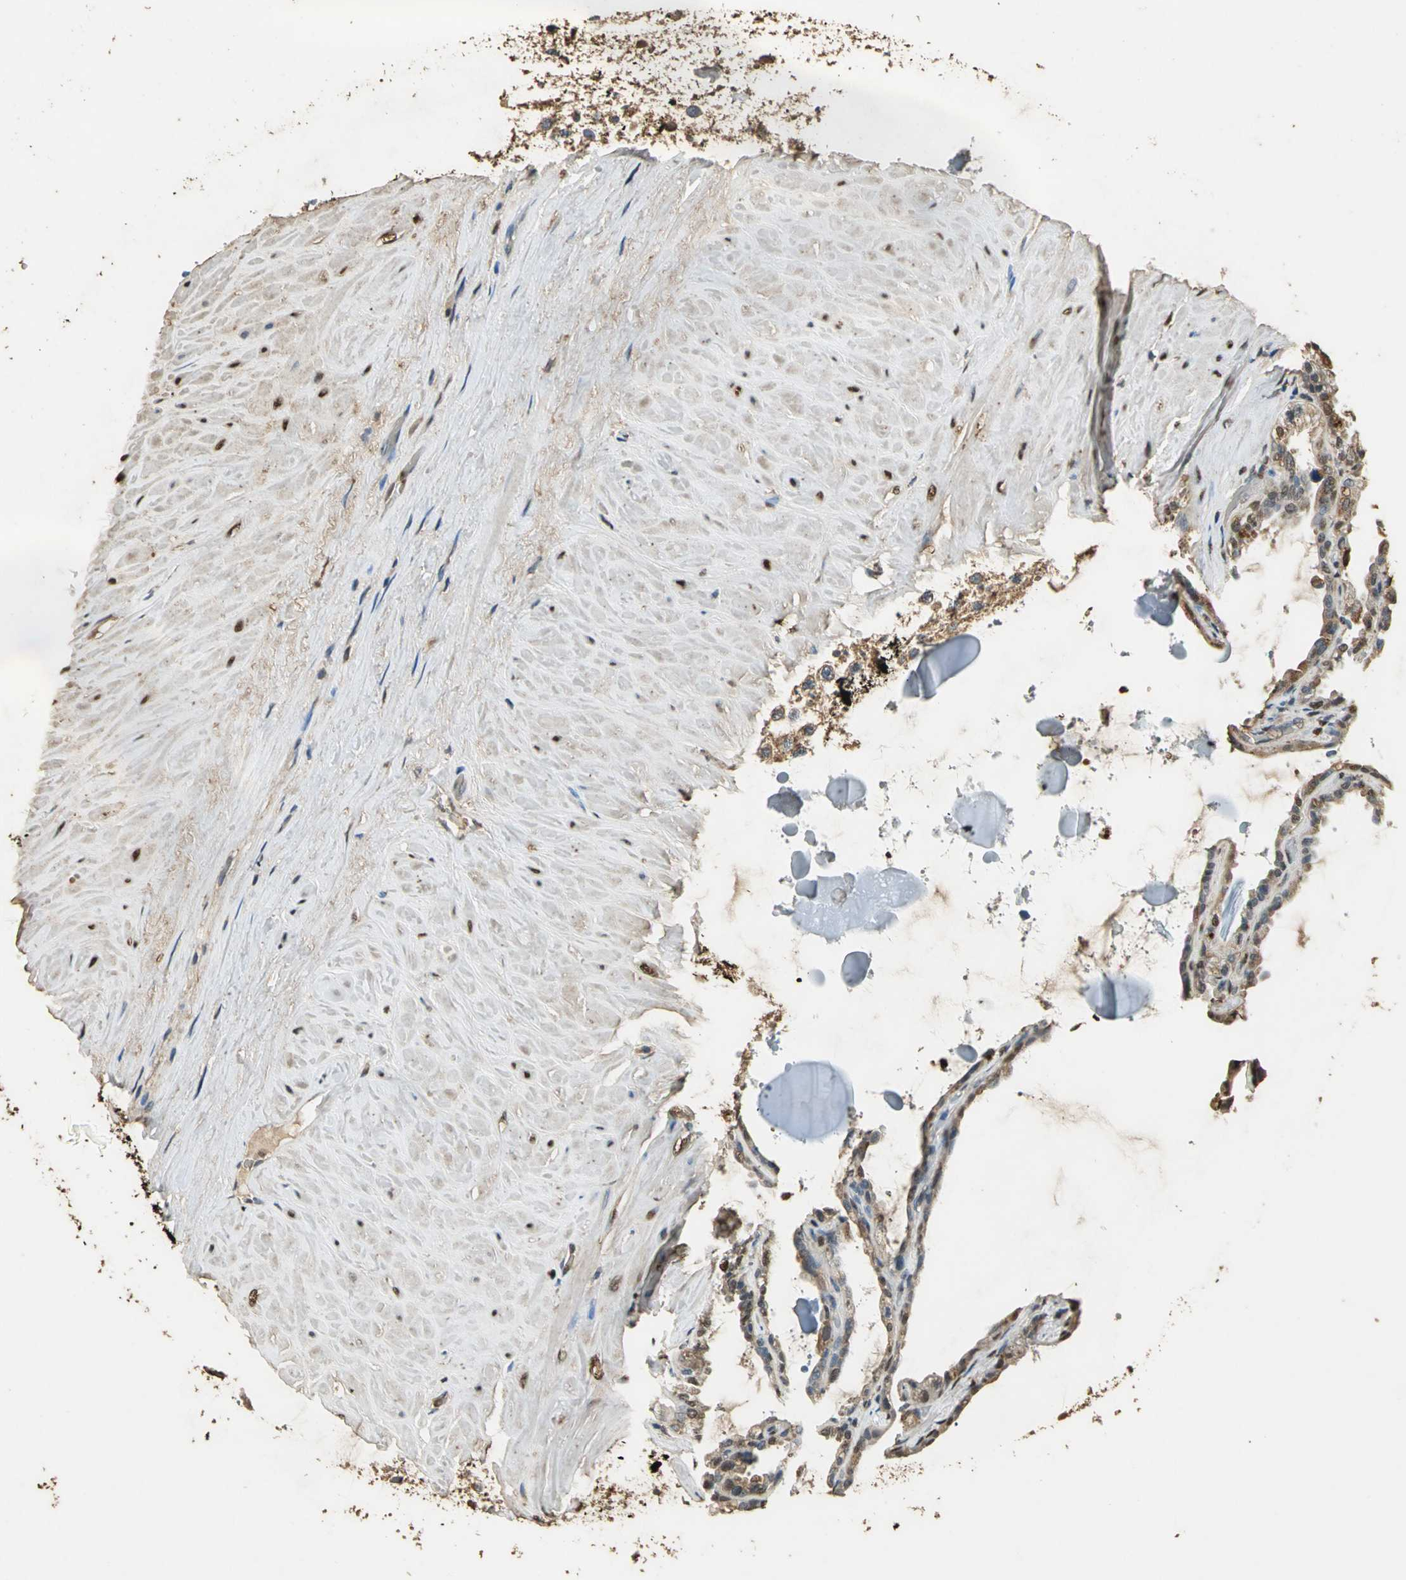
{"staining": {"intensity": "moderate", "quantity": ">75%", "location": "cytoplasmic/membranous"}, "tissue": "seminal vesicle", "cell_type": "Glandular cells", "image_type": "normal", "snomed": [{"axis": "morphology", "description": "Normal tissue, NOS"}, {"axis": "morphology", "description": "Inflammation, NOS"}, {"axis": "topography", "description": "Urinary bladder"}, {"axis": "topography", "description": "Prostate"}, {"axis": "topography", "description": "Seminal veicle"}], "caption": "Immunohistochemical staining of unremarkable seminal vesicle demonstrates moderate cytoplasmic/membranous protein expression in approximately >75% of glandular cells.", "gene": "GAPDH", "patient": {"sex": "male", "age": 82}}